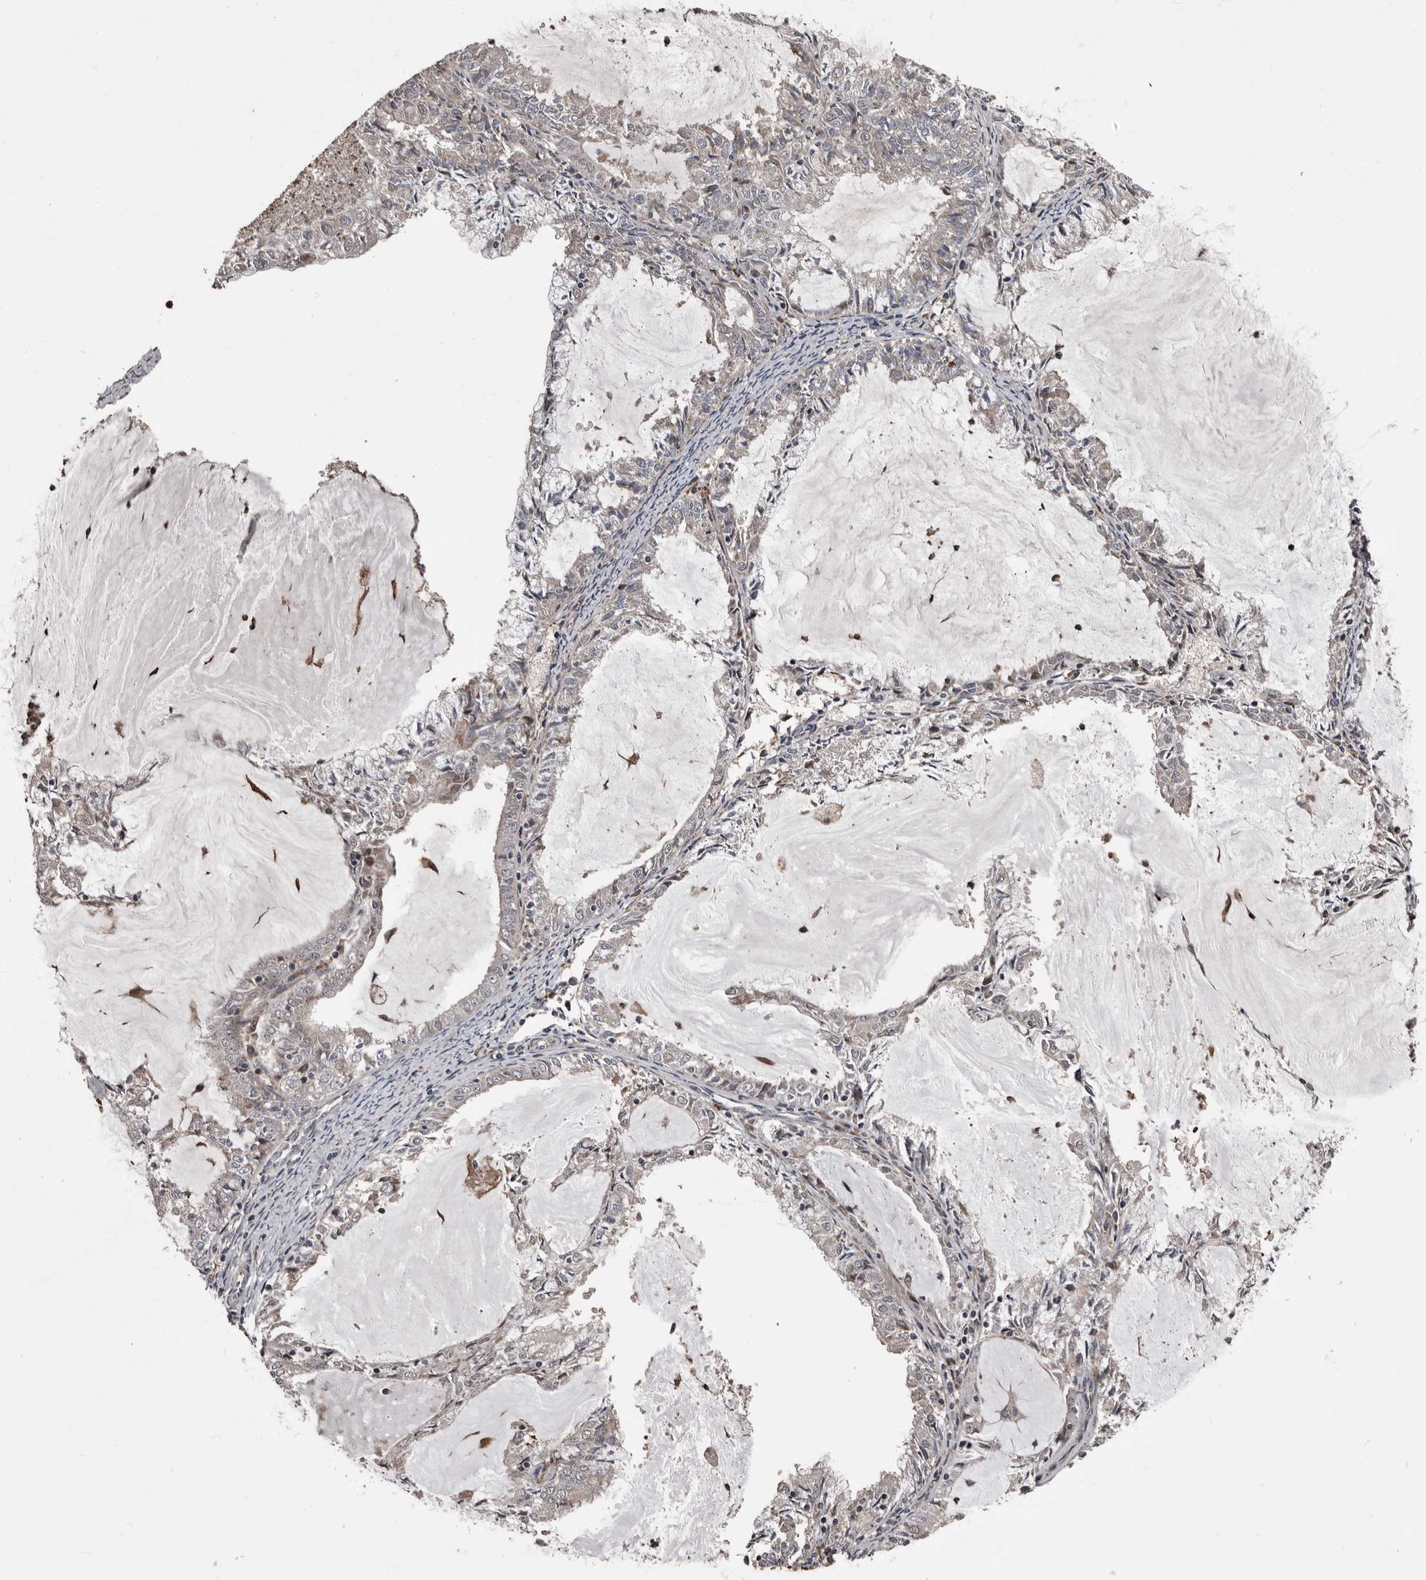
{"staining": {"intensity": "negative", "quantity": "none", "location": "none"}, "tissue": "endometrial cancer", "cell_type": "Tumor cells", "image_type": "cancer", "snomed": [{"axis": "morphology", "description": "Adenocarcinoma, NOS"}, {"axis": "topography", "description": "Endometrium"}], "caption": "Tumor cells are negative for brown protein staining in endometrial adenocarcinoma.", "gene": "SERTAD4", "patient": {"sex": "female", "age": 57}}